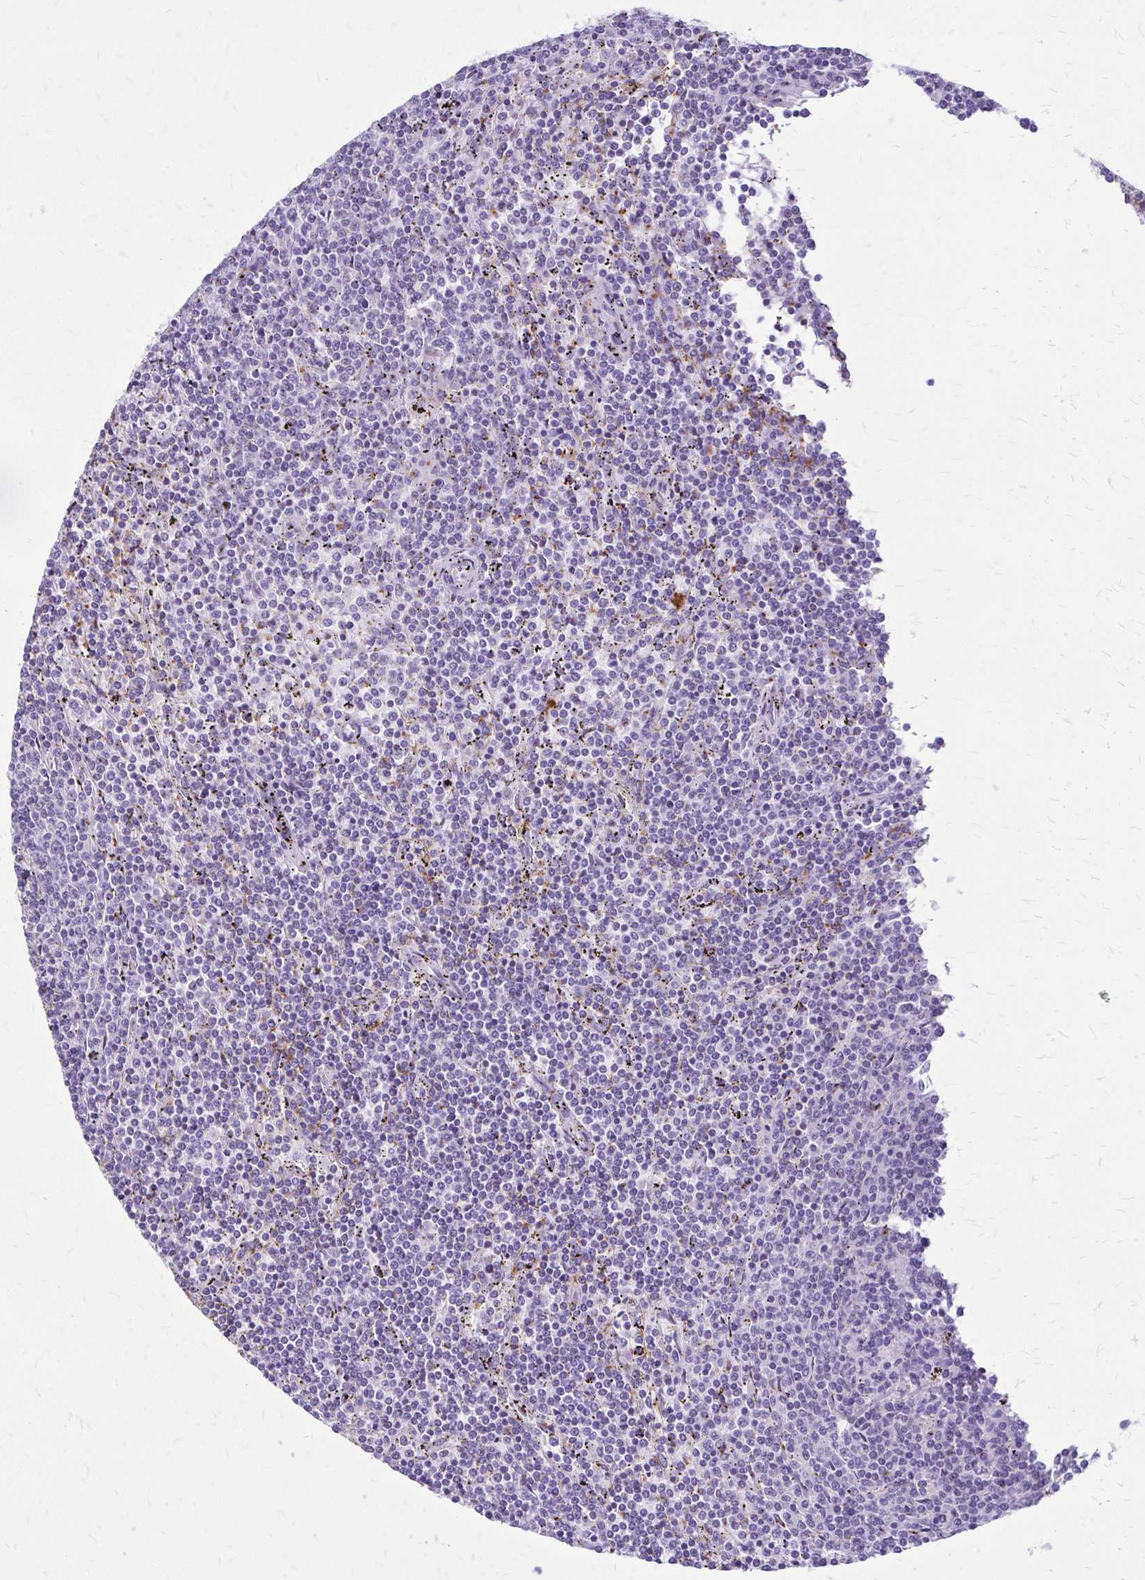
{"staining": {"intensity": "negative", "quantity": "none", "location": "none"}, "tissue": "lymphoma", "cell_type": "Tumor cells", "image_type": "cancer", "snomed": [{"axis": "morphology", "description": "Malignant lymphoma, non-Hodgkin's type, Low grade"}, {"axis": "topography", "description": "Spleen"}], "caption": "Tumor cells show no significant staining in lymphoma. (DAB (3,3'-diaminobenzidine) immunohistochemistry (IHC), high magnification).", "gene": "GP9", "patient": {"sex": "female", "age": 50}}